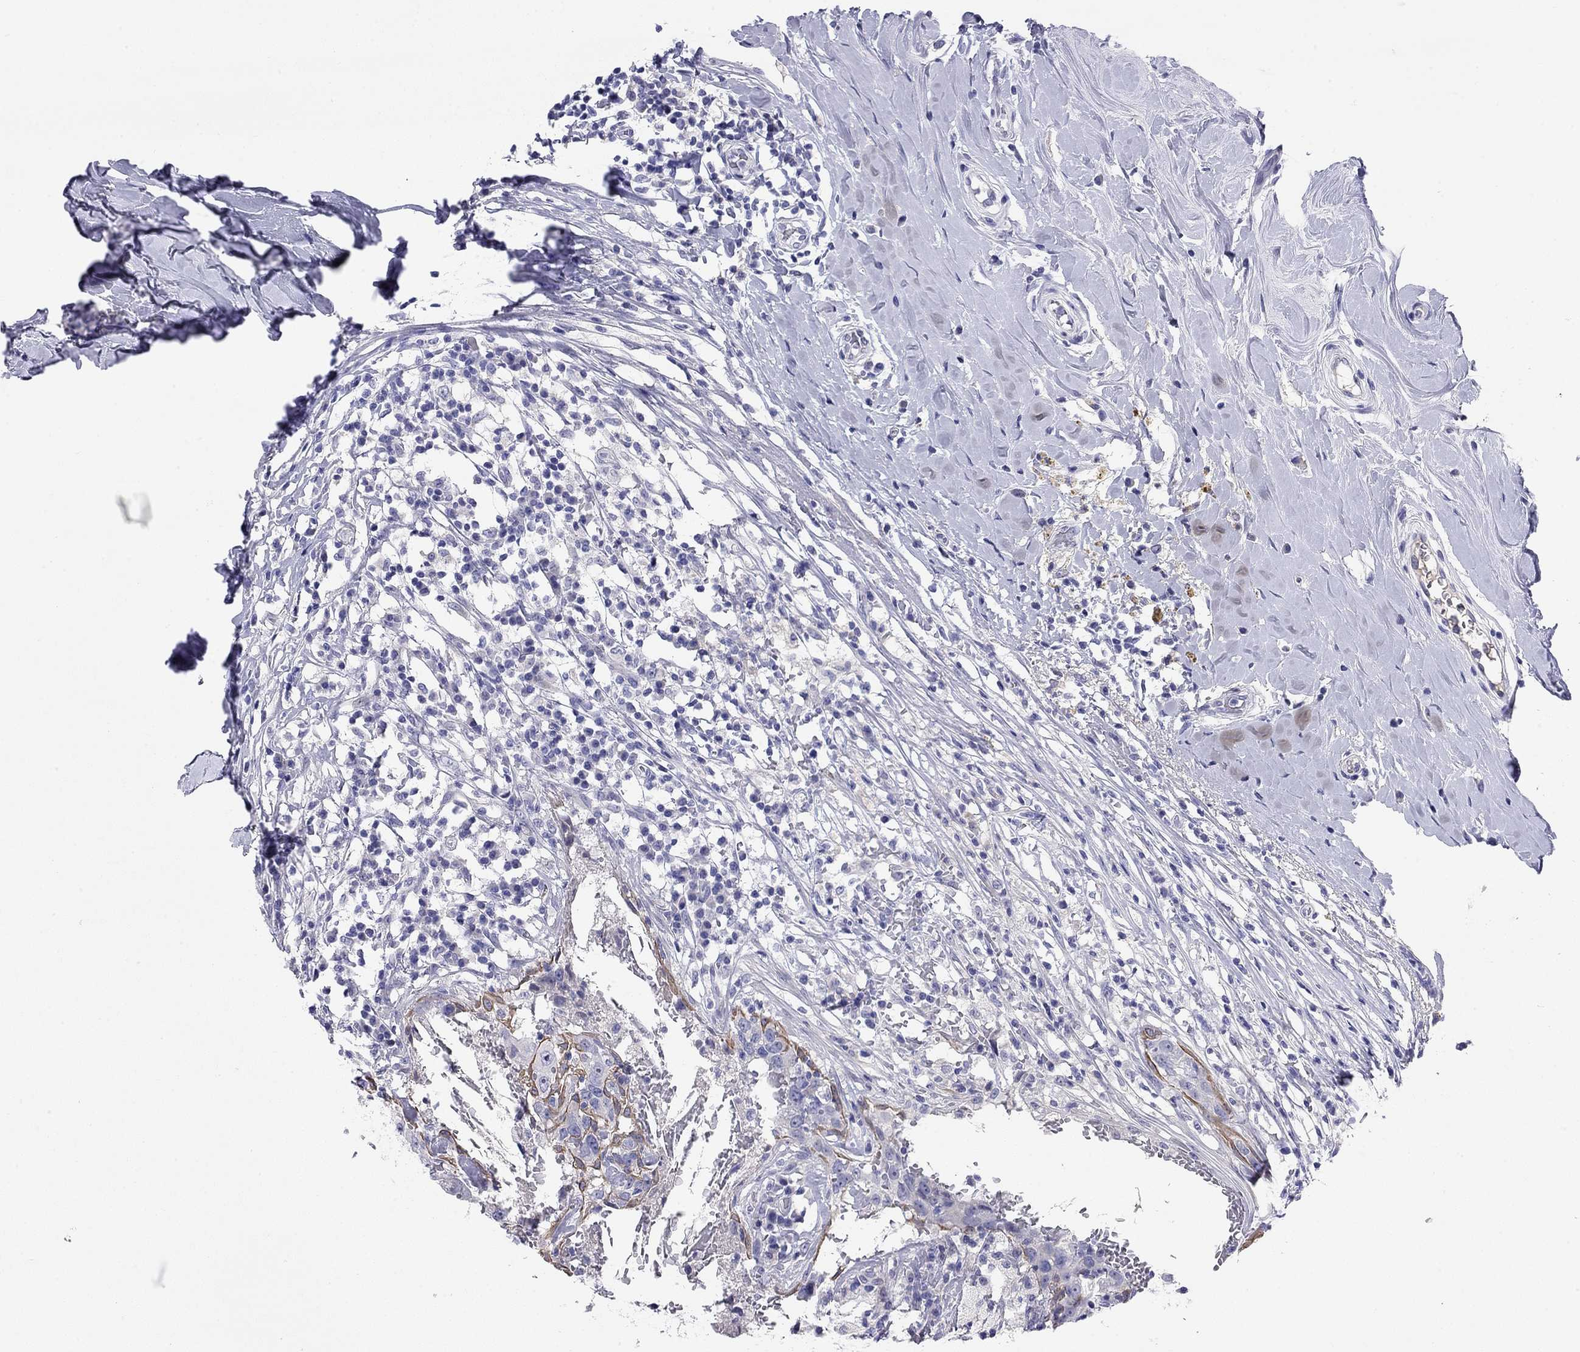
{"staining": {"intensity": "negative", "quantity": "none", "location": "none"}, "tissue": "breast cancer", "cell_type": "Tumor cells", "image_type": "cancer", "snomed": [{"axis": "morphology", "description": "Duct carcinoma"}, {"axis": "topography", "description": "Breast"}], "caption": "A photomicrograph of breast cancer (infiltrating ductal carcinoma) stained for a protein exhibits no brown staining in tumor cells.", "gene": "CMYA5", "patient": {"sex": "female", "age": 27}}